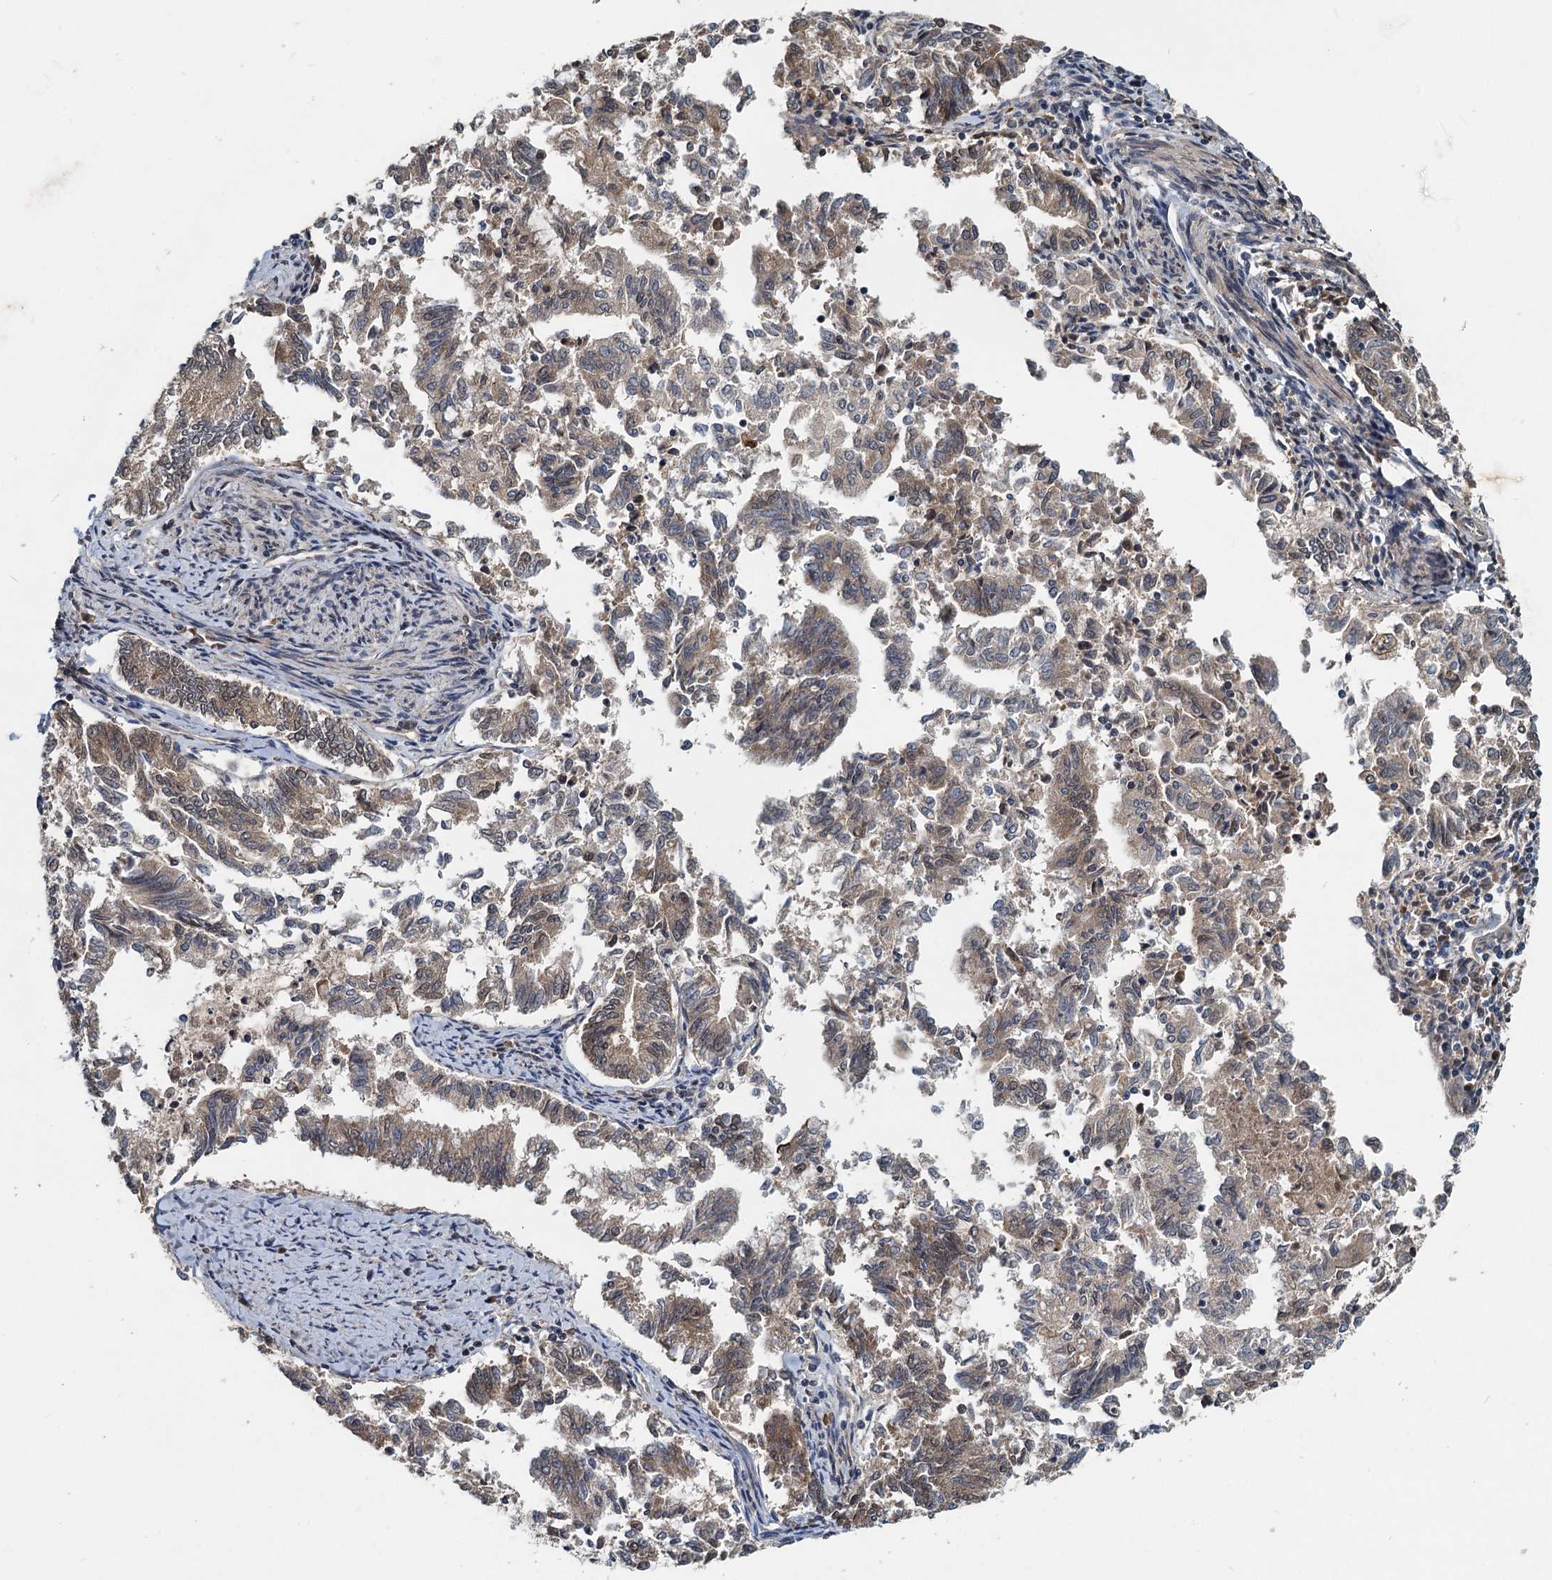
{"staining": {"intensity": "weak", "quantity": "25%-75%", "location": "cytoplasmic/membranous"}, "tissue": "endometrial cancer", "cell_type": "Tumor cells", "image_type": "cancer", "snomed": [{"axis": "morphology", "description": "Adenocarcinoma, NOS"}, {"axis": "topography", "description": "Endometrium"}], "caption": "Adenocarcinoma (endometrial) stained for a protein (brown) reveals weak cytoplasmic/membranous positive expression in approximately 25%-75% of tumor cells.", "gene": "RITA1", "patient": {"sex": "female", "age": 79}}